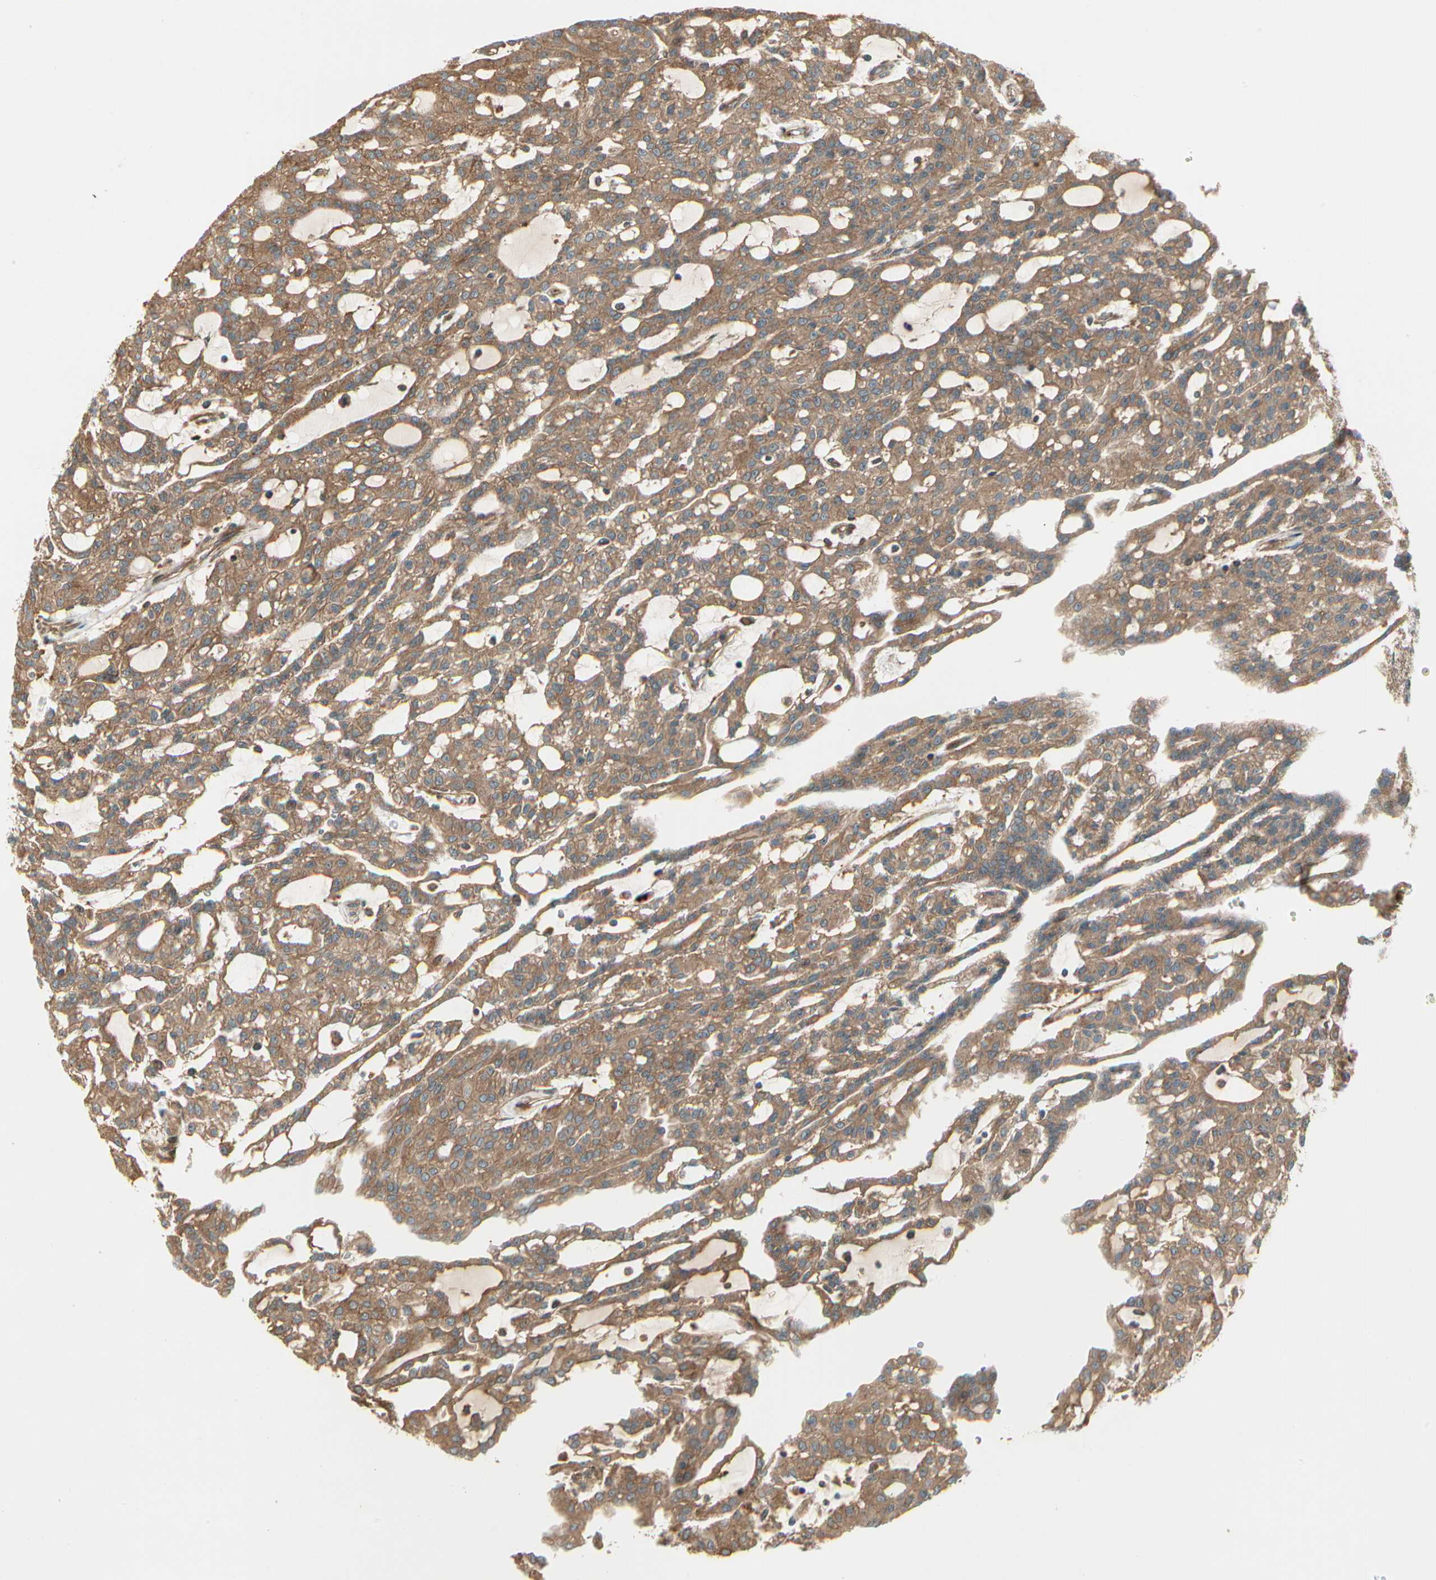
{"staining": {"intensity": "moderate", "quantity": ">75%", "location": "cytoplasmic/membranous"}, "tissue": "renal cancer", "cell_type": "Tumor cells", "image_type": "cancer", "snomed": [{"axis": "morphology", "description": "Adenocarcinoma, NOS"}, {"axis": "topography", "description": "Kidney"}], "caption": "About >75% of tumor cells in human renal cancer (adenocarcinoma) display moderate cytoplasmic/membranous protein expression as visualized by brown immunohistochemical staining.", "gene": "FKBP15", "patient": {"sex": "male", "age": 63}}